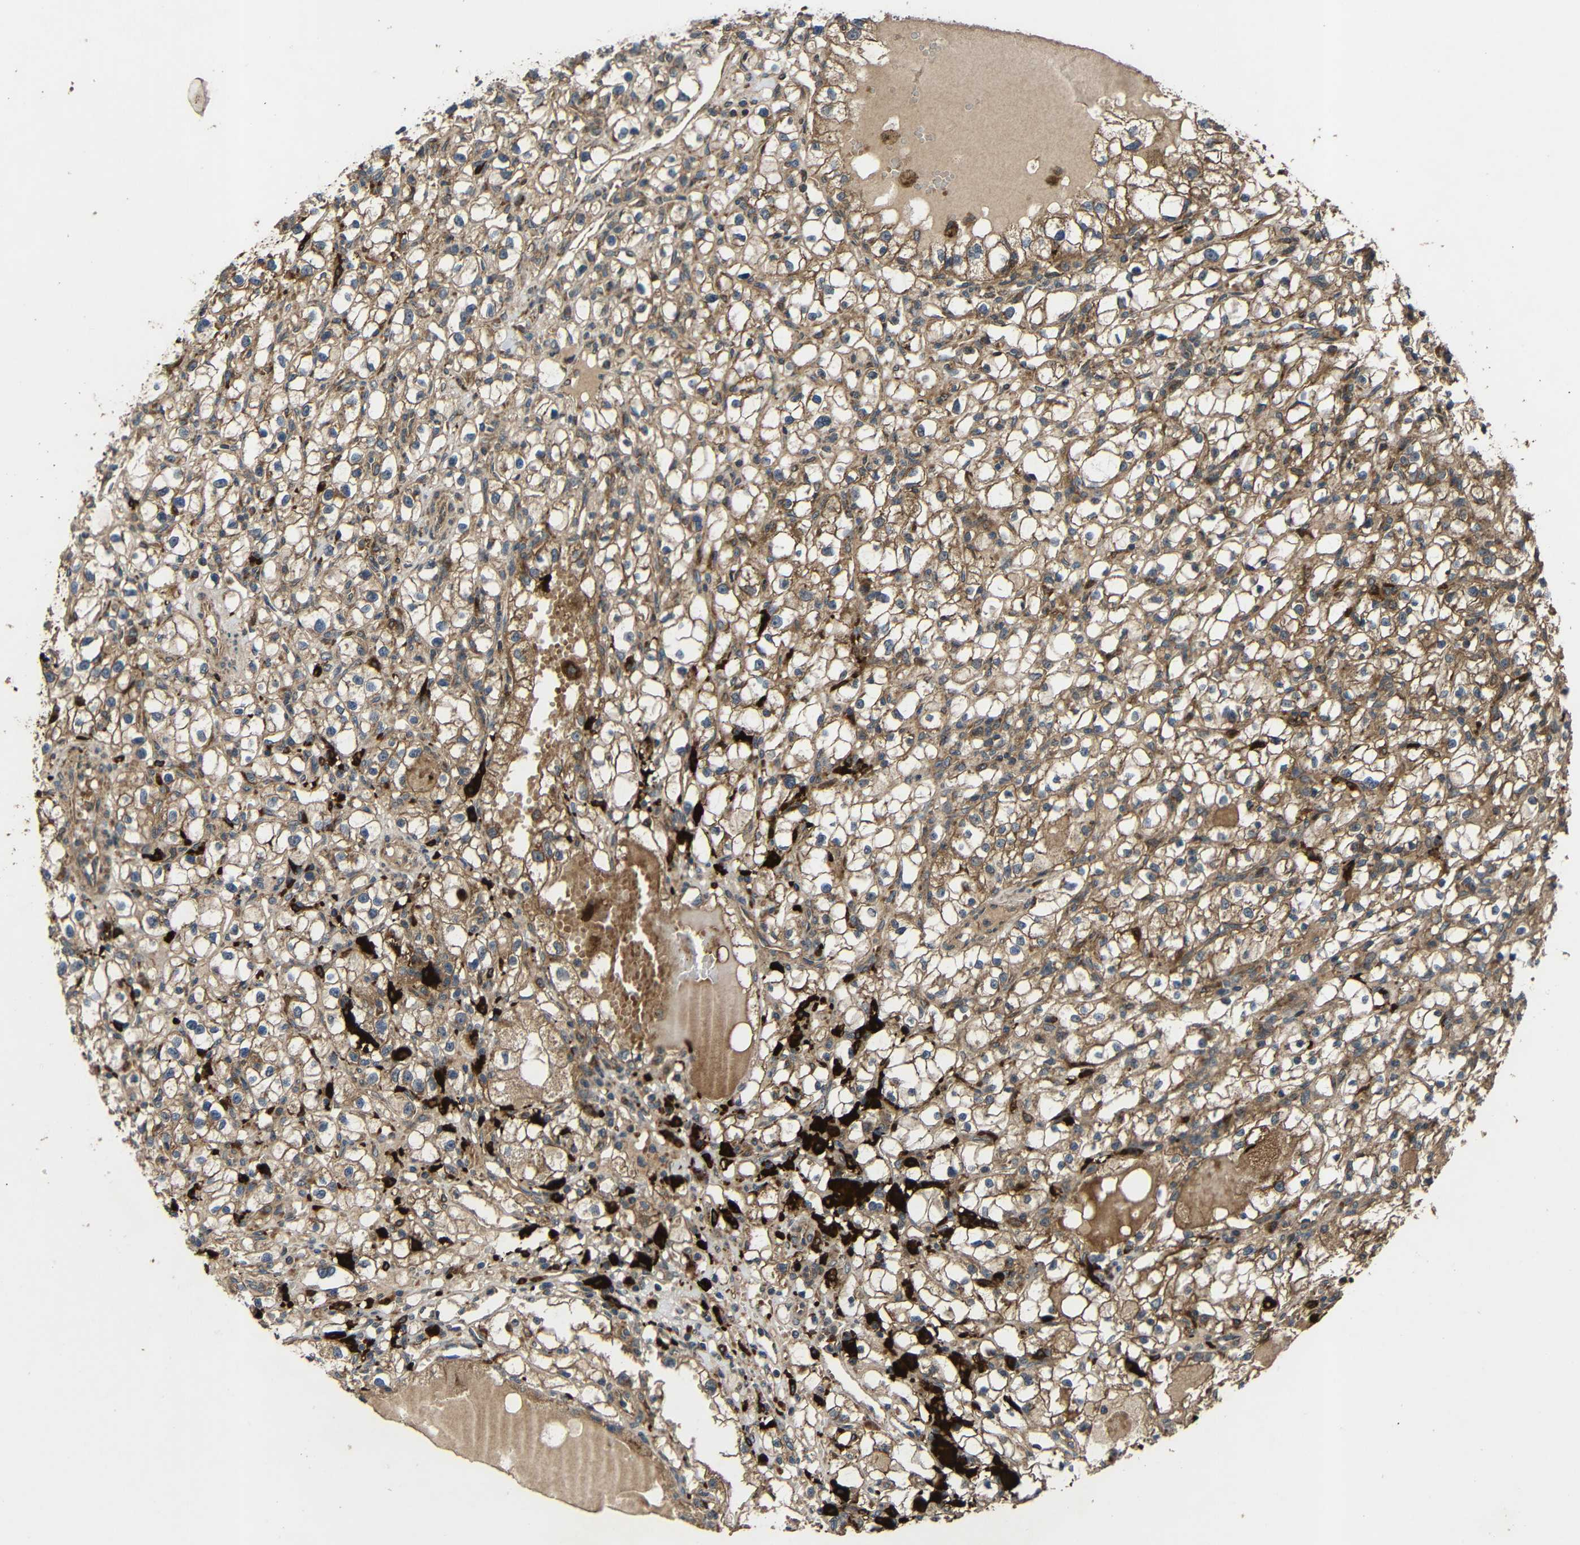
{"staining": {"intensity": "moderate", "quantity": ">75%", "location": "cytoplasmic/membranous"}, "tissue": "renal cancer", "cell_type": "Tumor cells", "image_type": "cancer", "snomed": [{"axis": "morphology", "description": "Adenocarcinoma, NOS"}, {"axis": "topography", "description": "Kidney"}], "caption": "Immunohistochemical staining of renal cancer (adenocarcinoma) shows medium levels of moderate cytoplasmic/membranous protein expression in about >75% of tumor cells.", "gene": "C1GALT1", "patient": {"sex": "male", "age": 56}}